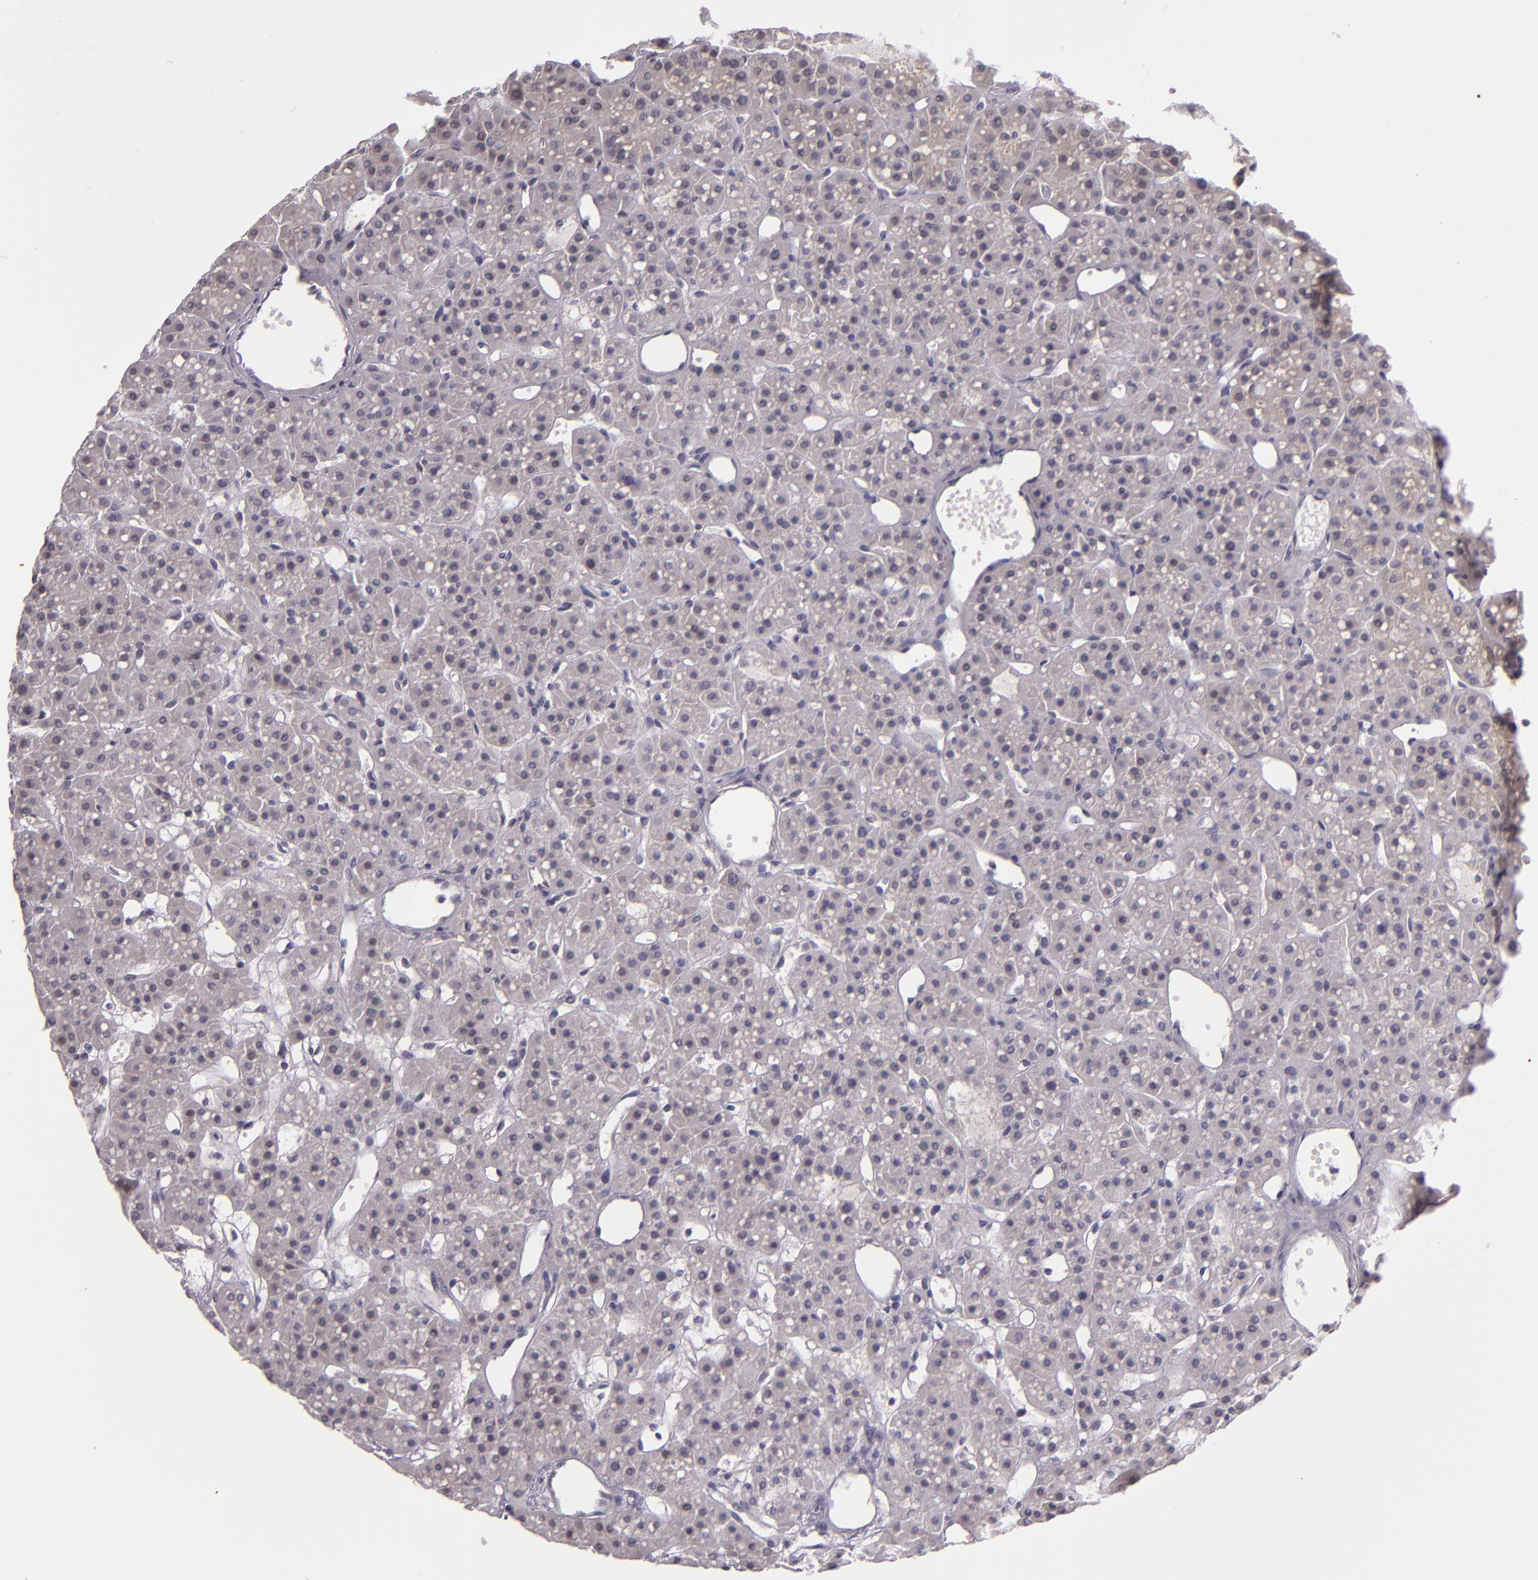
{"staining": {"intensity": "weak", "quantity": "25%-75%", "location": "cytoplasmic/membranous"}, "tissue": "parathyroid gland", "cell_type": "Glandular cells", "image_type": "normal", "snomed": [{"axis": "morphology", "description": "Normal tissue, NOS"}, {"axis": "topography", "description": "Parathyroid gland"}], "caption": "A histopathology image of parathyroid gland stained for a protein reveals weak cytoplasmic/membranous brown staining in glandular cells.", "gene": "UPF3B", "patient": {"sex": "female", "age": 76}}